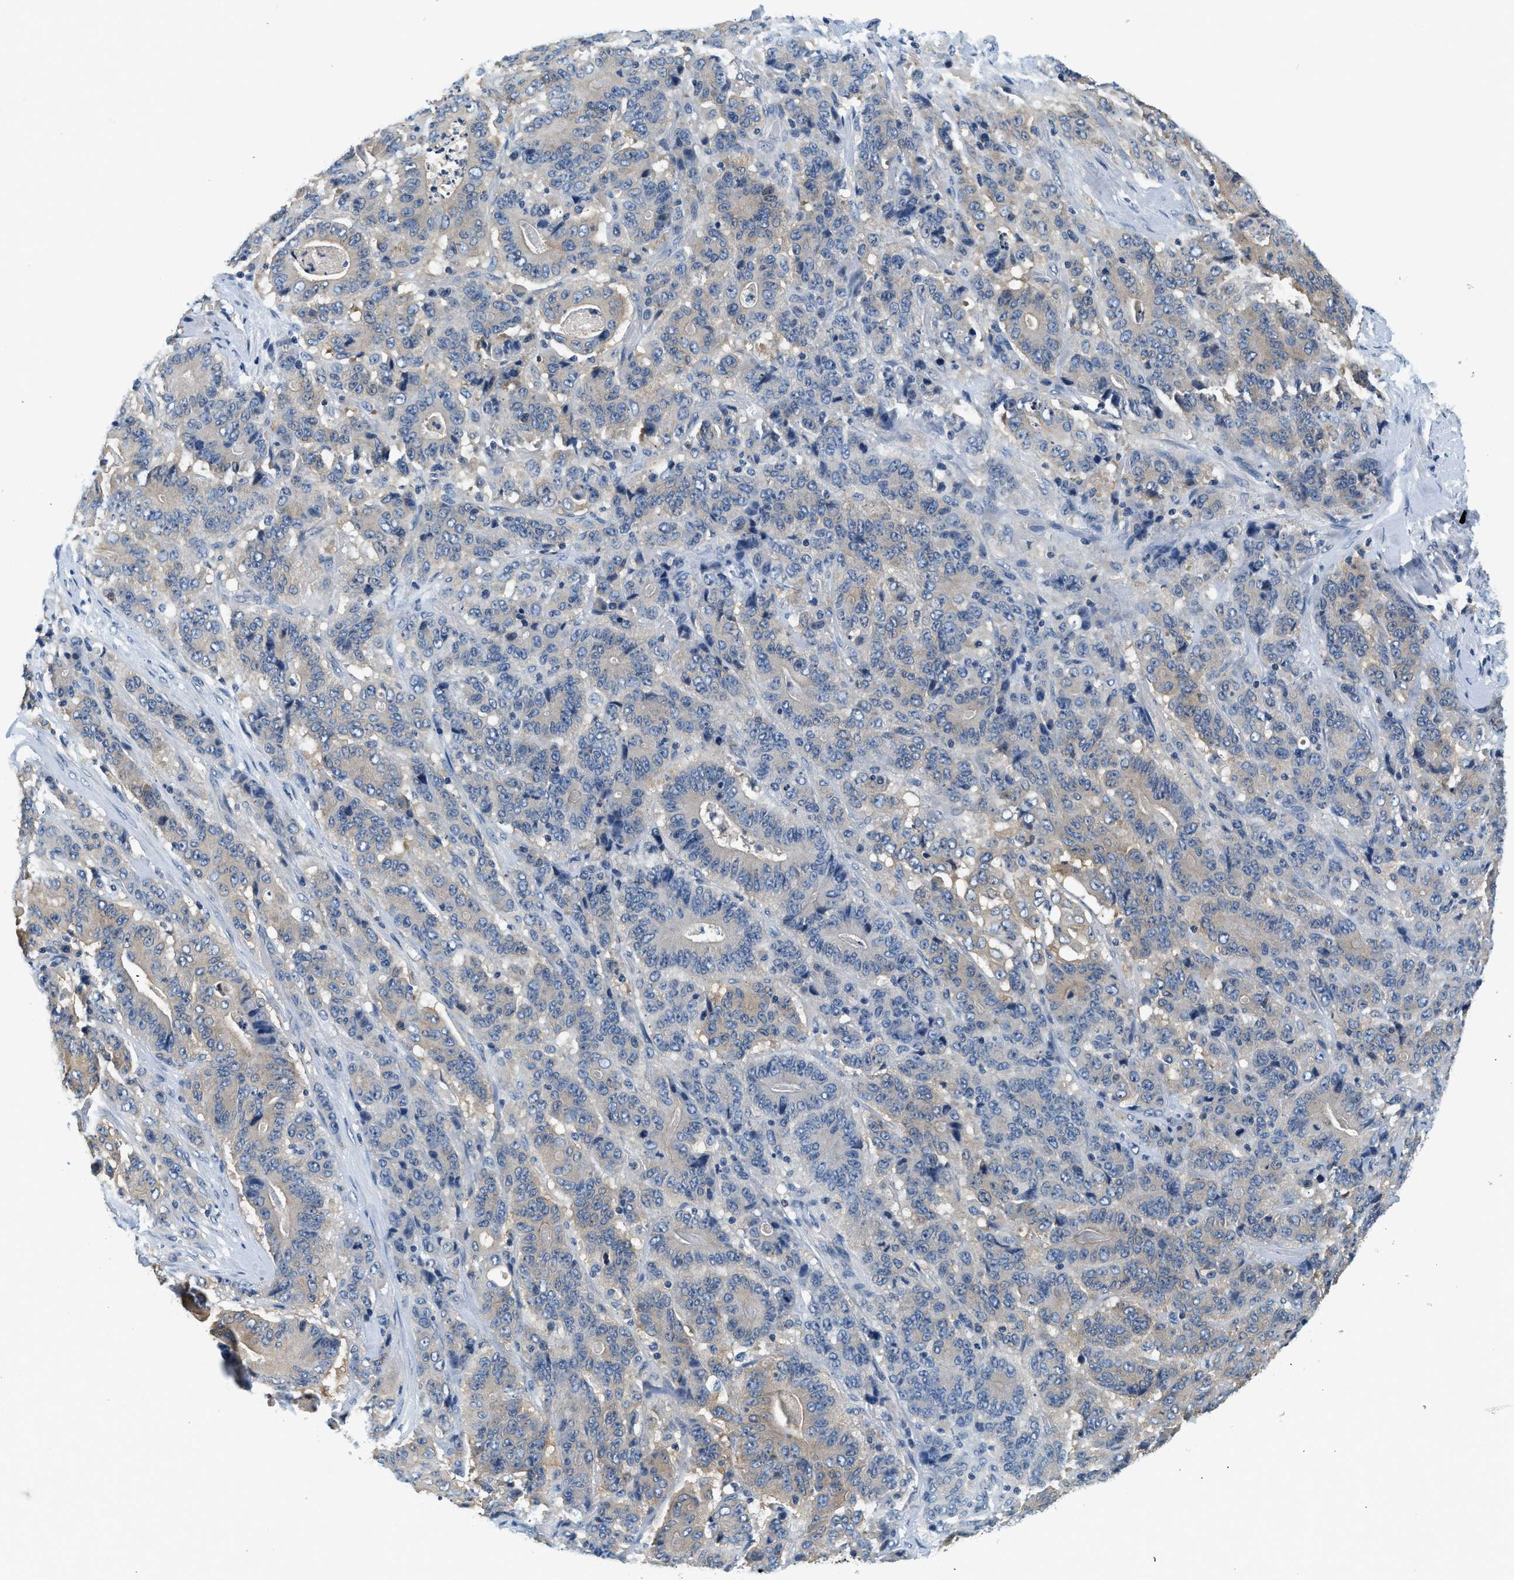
{"staining": {"intensity": "moderate", "quantity": "<25%", "location": "cytoplasmic/membranous"}, "tissue": "stomach cancer", "cell_type": "Tumor cells", "image_type": "cancer", "snomed": [{"axis": "morphology", "description": "Adenocarcinoma, NOS"}, {"axis": "topography", "description": "Stomach"}], "caption": "Immunohistochemical staining of human stomach cancer demonstrates low levels of moderate cytoplasmic/membranous protein staining in about <25% of tumor cells.", "gene": "SLC35E1", "patient": {"sex": "female", "age": 73}}